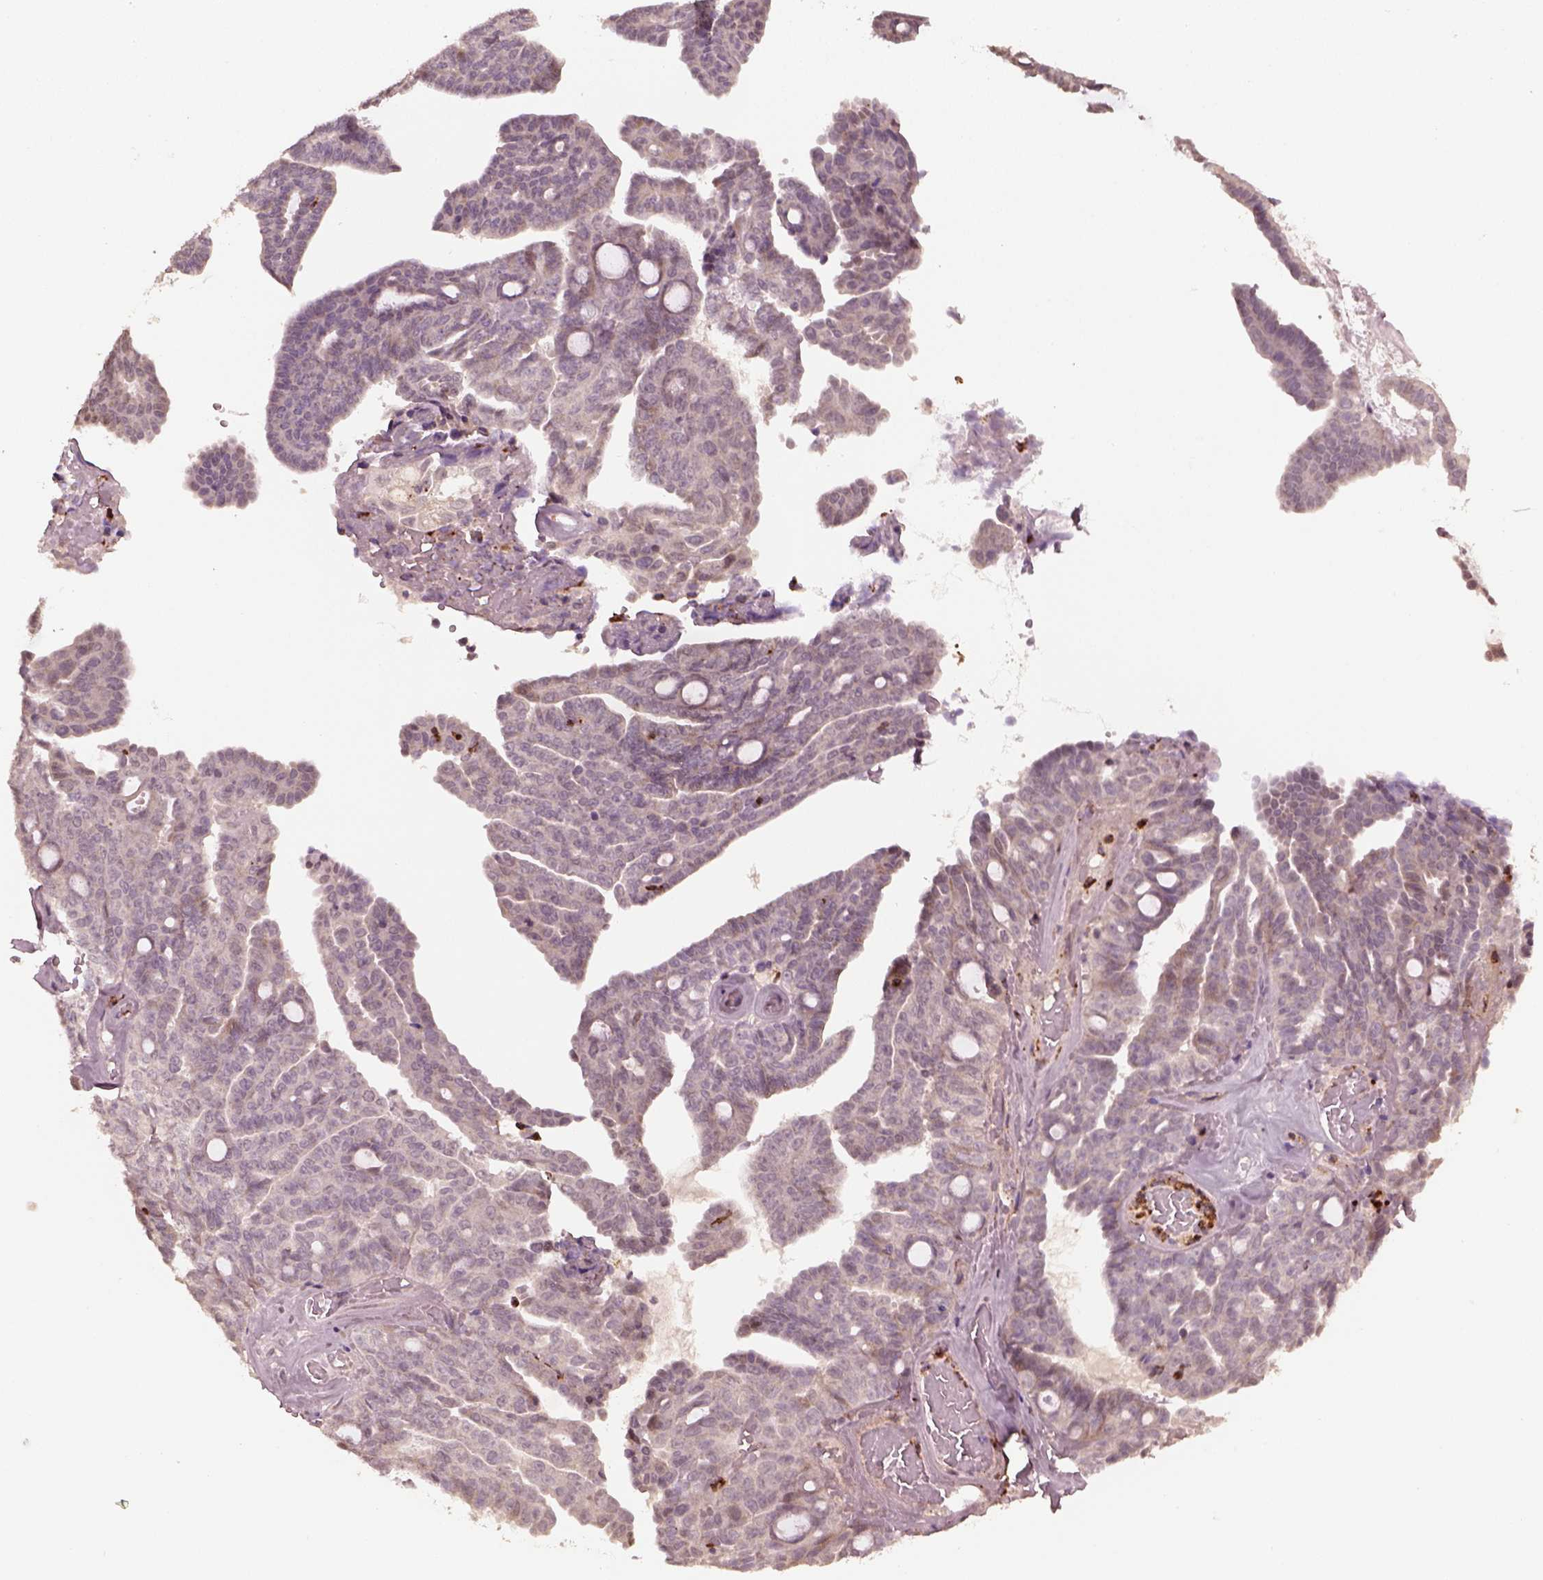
{"staining": {"intensity": "negative", "quantity": "none", "location": "none"}, "tissue": "ovarian cancer", "cell_type": "Tumor cells", "image_type": "cancer", "snomed": [{"axis": "morphology", "description": "Cystadenocarcinoma, serous, NOS"}, {"axis": "topography", "description": "Ovary"}], "caption": "Immunohistochemistry (IHC) of human serous cystadenocarcinoma (ovarian) reveals no staining in tumor cells. (Brightfield microscopy of DAB immunohistochemistry (IHC) at high magnification).", "gene": "RUFY3", "patient": {"sex": "female", "age": 71}}